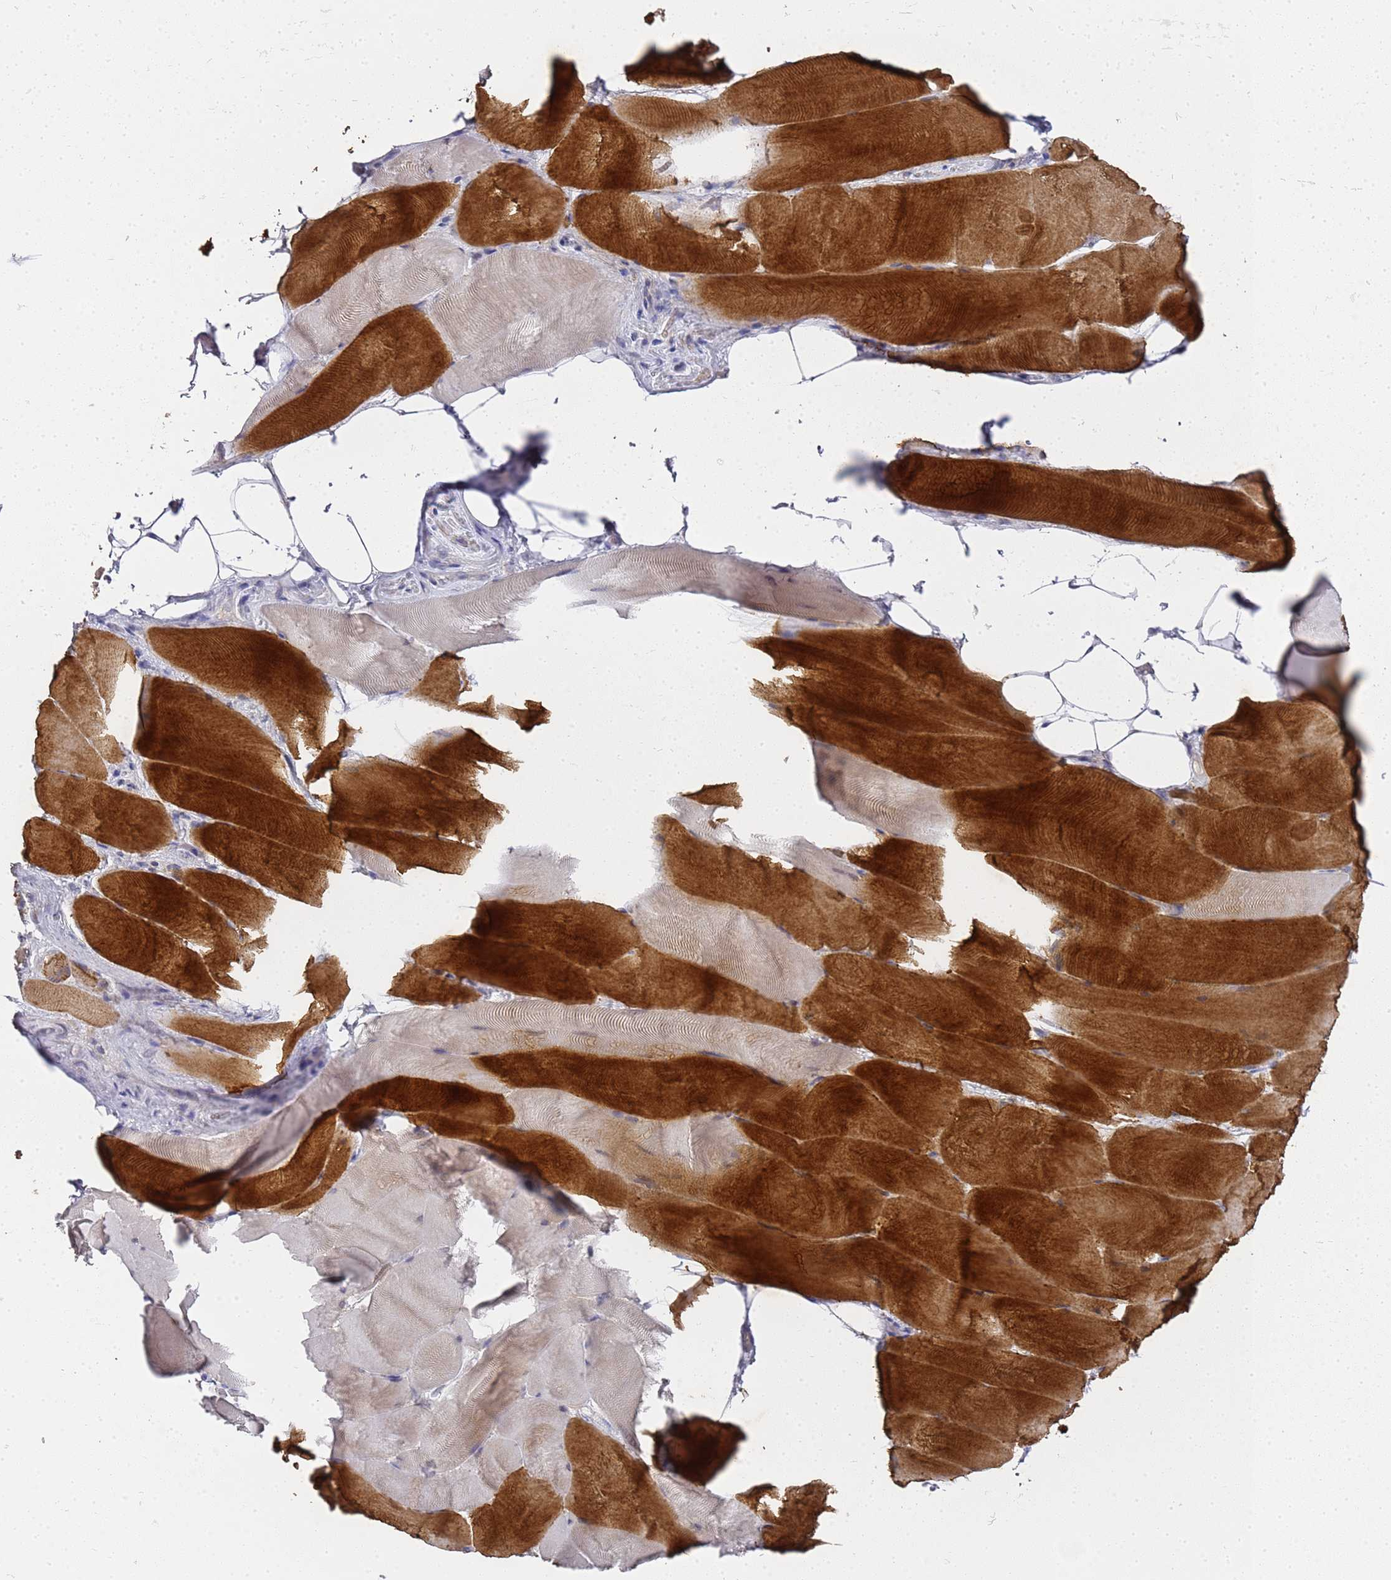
{"staining": {"intensity": "strong", "quantity": "25%-75%", "location": "cytoplasmic/membranous"}, "tissue": "skeletal muscle", "cell_type": "Myocytes", "image_type": "normal", "snomed": [{"axis": "morphology", "description": "Normal tissue, NOS"}, {"axis": "topography", "description": "Skeletal muscle"}], "caption": "A high amount of strong cytoplasmic/membranous positivity is appreciated in about 25%-75% of myocytes in normal skeletal muscle.", "gene": "NPEPPS", "patient": {"sex": "female", "age": 64}}